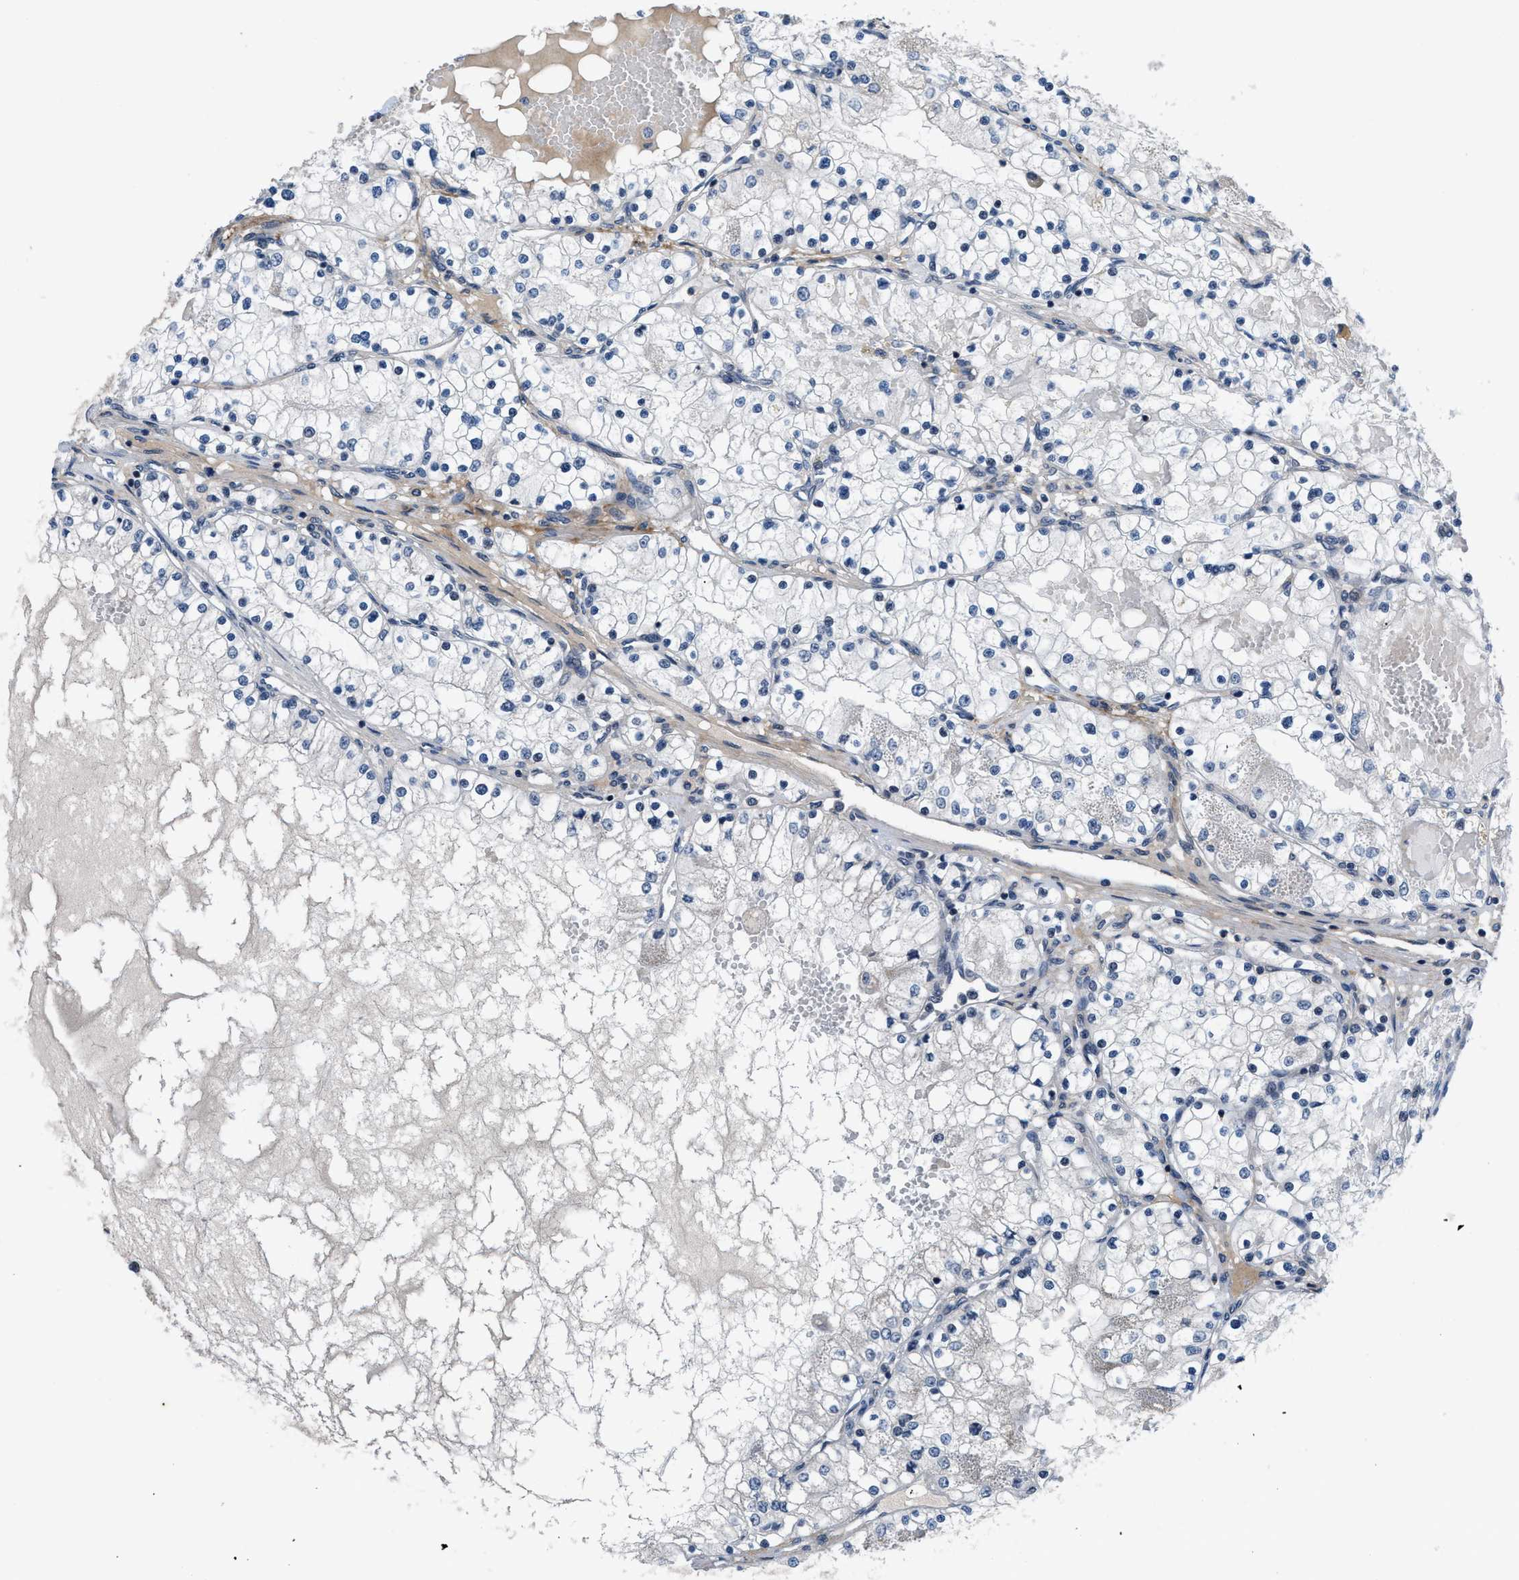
{"staining": {"intensity": "negative", "quantity": "none", "location": "none"}, "tissue": "renal cancer", "cell_type": "Tumor cells", "image_type": "cancer", "snomed": [{"axis": "morphology", "description": "Adenocarcinoma, NOS"}, {"axis": "topography", "description": "Kidney"}], "caption": "This is a micrograph of immunohistochemistry staining of renal cancer (adenocarcinoma), which shows no expression in tumor cells.", "gene": "SETD5", "patient": {"sex": "male", "age": 68}}